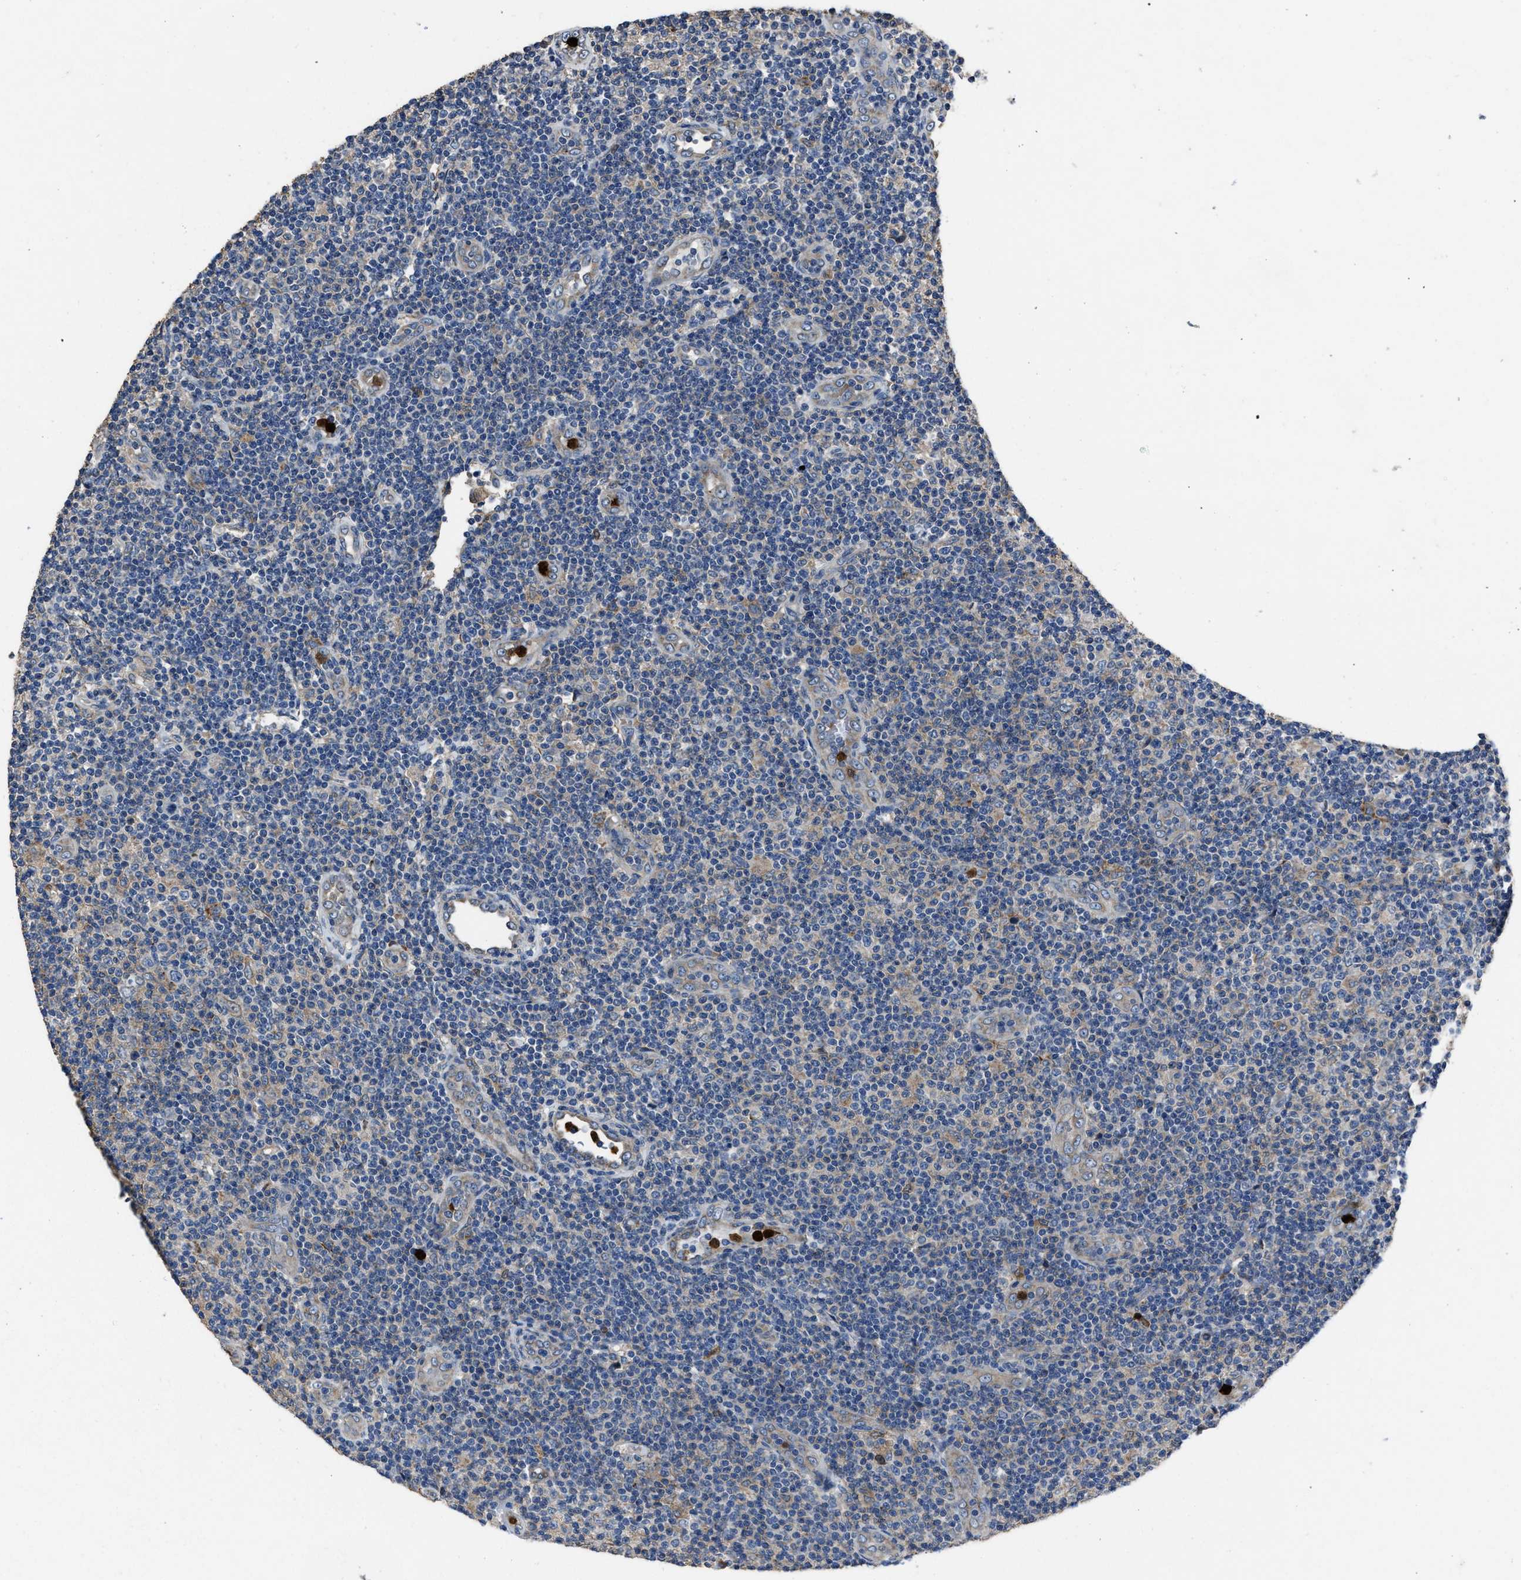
{"staining": {"intensity": "weak", "quantity": "<25%", "location": "cytoplasmic/membranous"}, "tissue": "lymphoma", "cell_type": "Tumor cells", "image_type": "cancer", "snomed": [{"axis": "morphology", "description": "Malignant lymphoma, non-Hodgkin's type, Low grade"}, {"axis": "topography", "description": "Lymph node"}], "caption": "The histopathology image exhibits no staining of tumor cells in lymphoma.", "gene": "ANGPT1", "patient": {"sex": "male", "age": 83}}